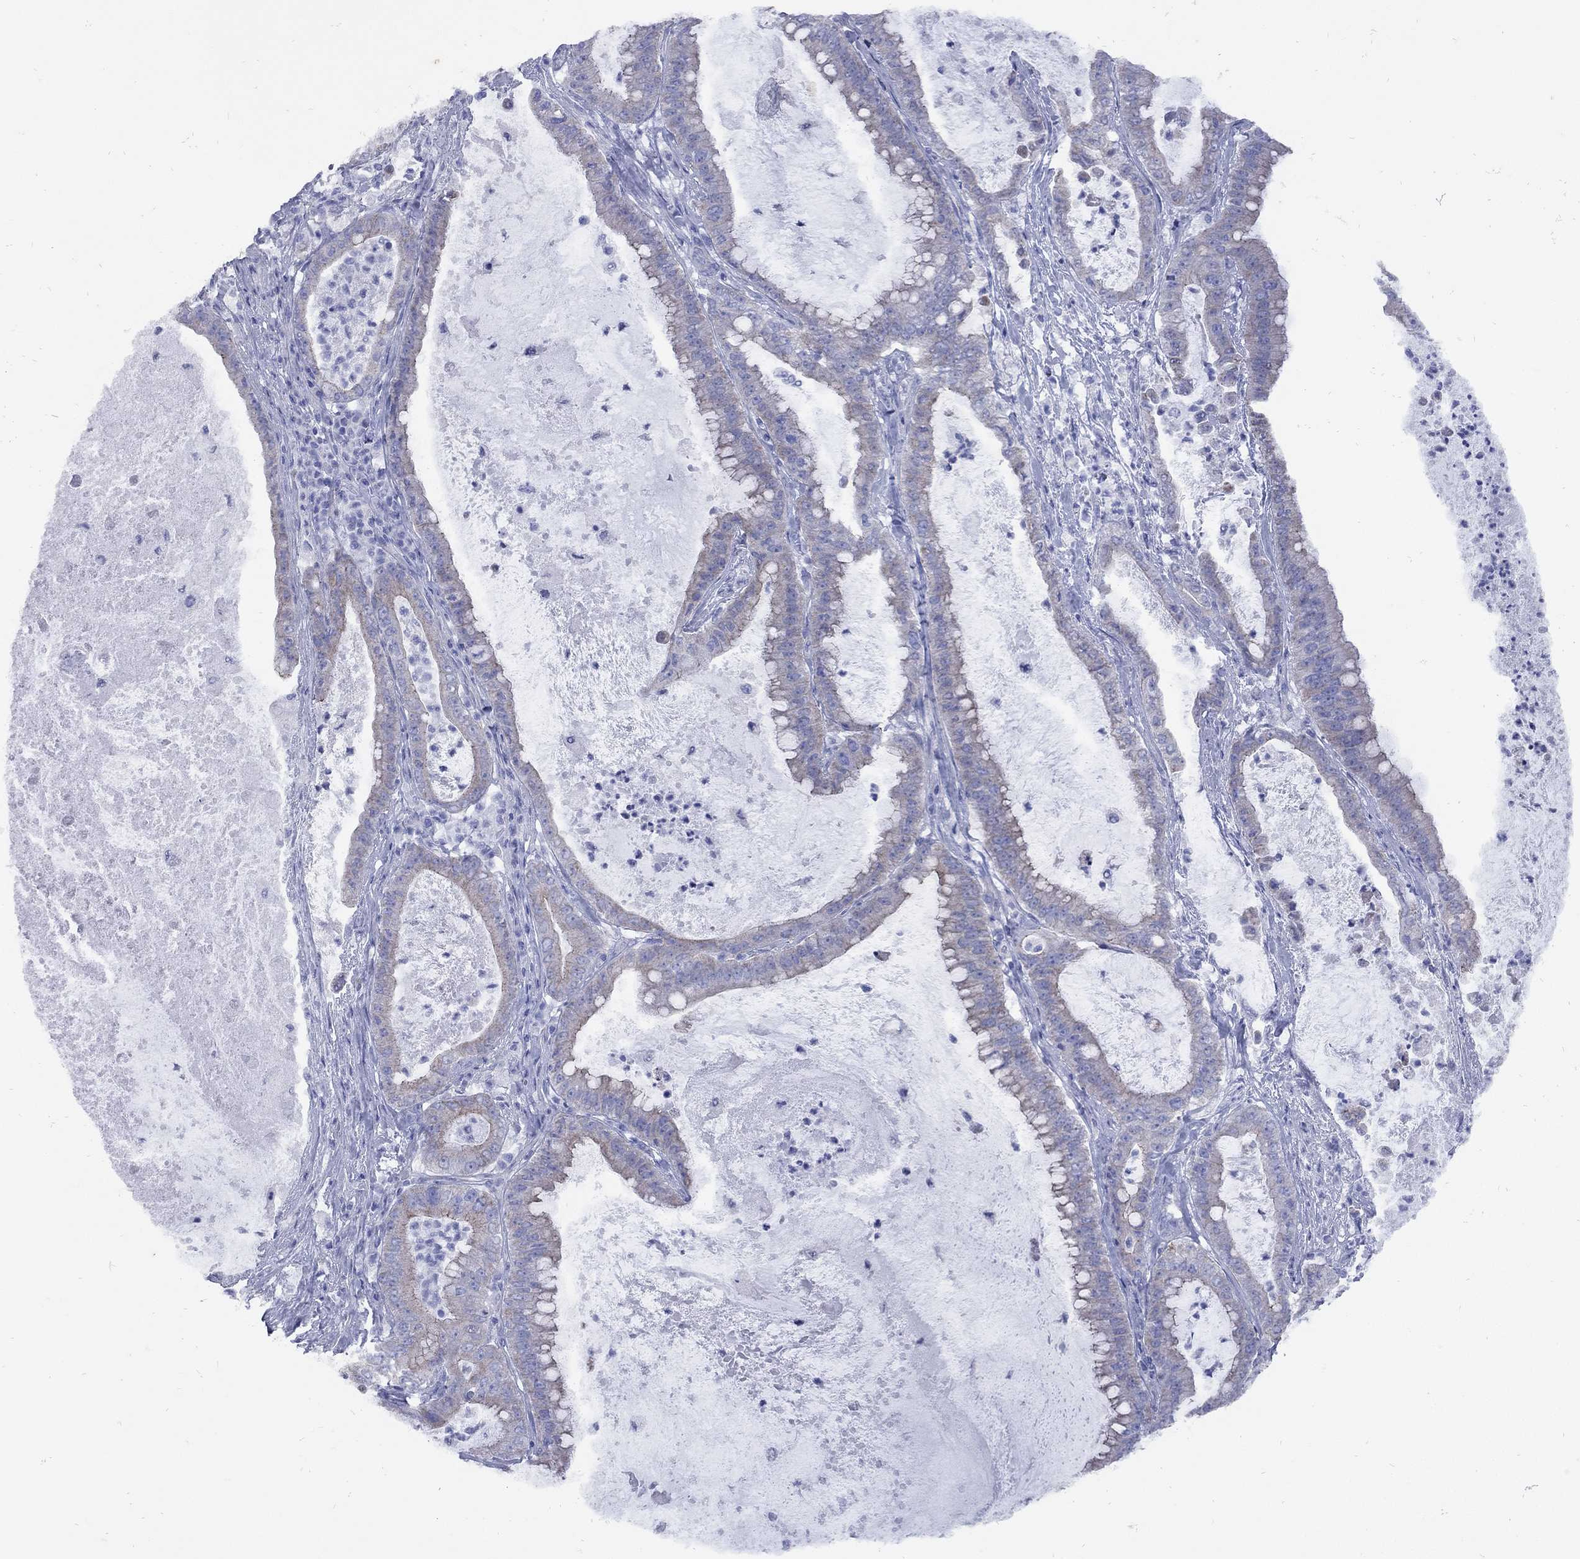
{"staining": {"intensity": "weak", "quantity": "25%-75%", "location": "cytoplasmic/membranous"}, "tissue": "pancreatic cancer", "cell_type": "Tumor cells", "image_type": "cancer", "snomed": [{"axis": "morphology", "description": "Adenocarcinoma, NOS"}, {"axis": "topography", "description": "Pancreas"}], "caption": "Immunohistochemistry (IHC) photomicrograph of pancreatic cancer stained for a protein (brown), which reveals low levels of weak cytoplasmic/membranous expression in about 25%-75% of tumor cells.", "gene": "PDZD3", "patient": {"sex": "male", "age": 71}}